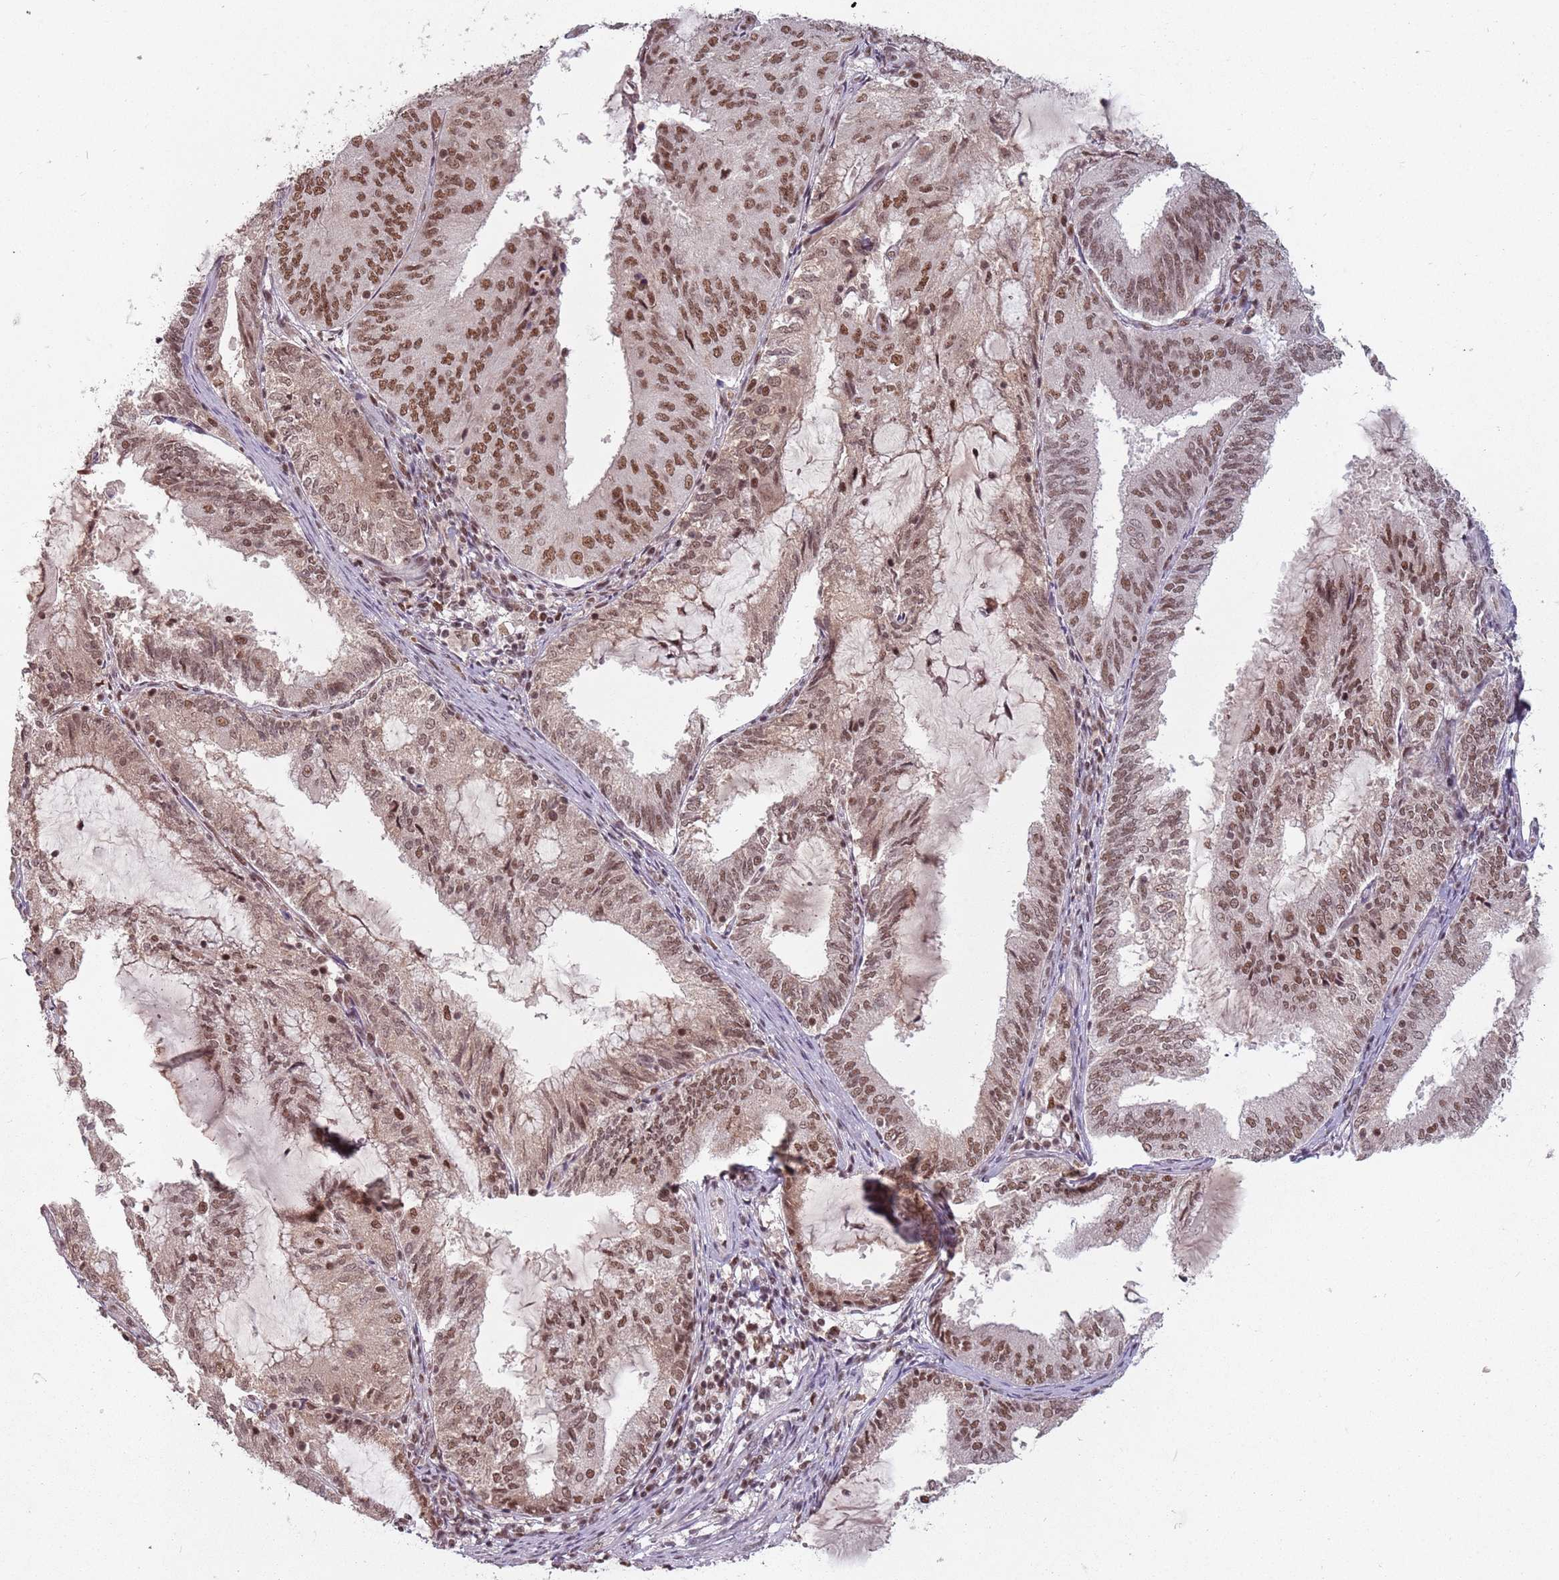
{"staining": {"intensity": "moderate", "quantity": ">75%", "location": "nuclear"}, "tissue": "endometrial cancer", "cell_type": "Tumor cells", "image_type": "cancer", "snomed": [{"axis": "morphology", "description": "Adenocarcinoma, NOS"}, {"axis": "topography", "description": "Endometrium"}], "caption": "Immunohistochemistry (IHC) staining of endometrial cancer (adenocarcinoma), which exhibits medium levels of moderate nuclear staining in approximately >75% of tumor cells indicating moderate nuclear protein staining. The staining was performed using DAB (brown) for protein detection and nuclei were counterstained in hematoxylin (blue).", "gene": "NCBP1", "patient": {"sex": "female", "age": 81}}